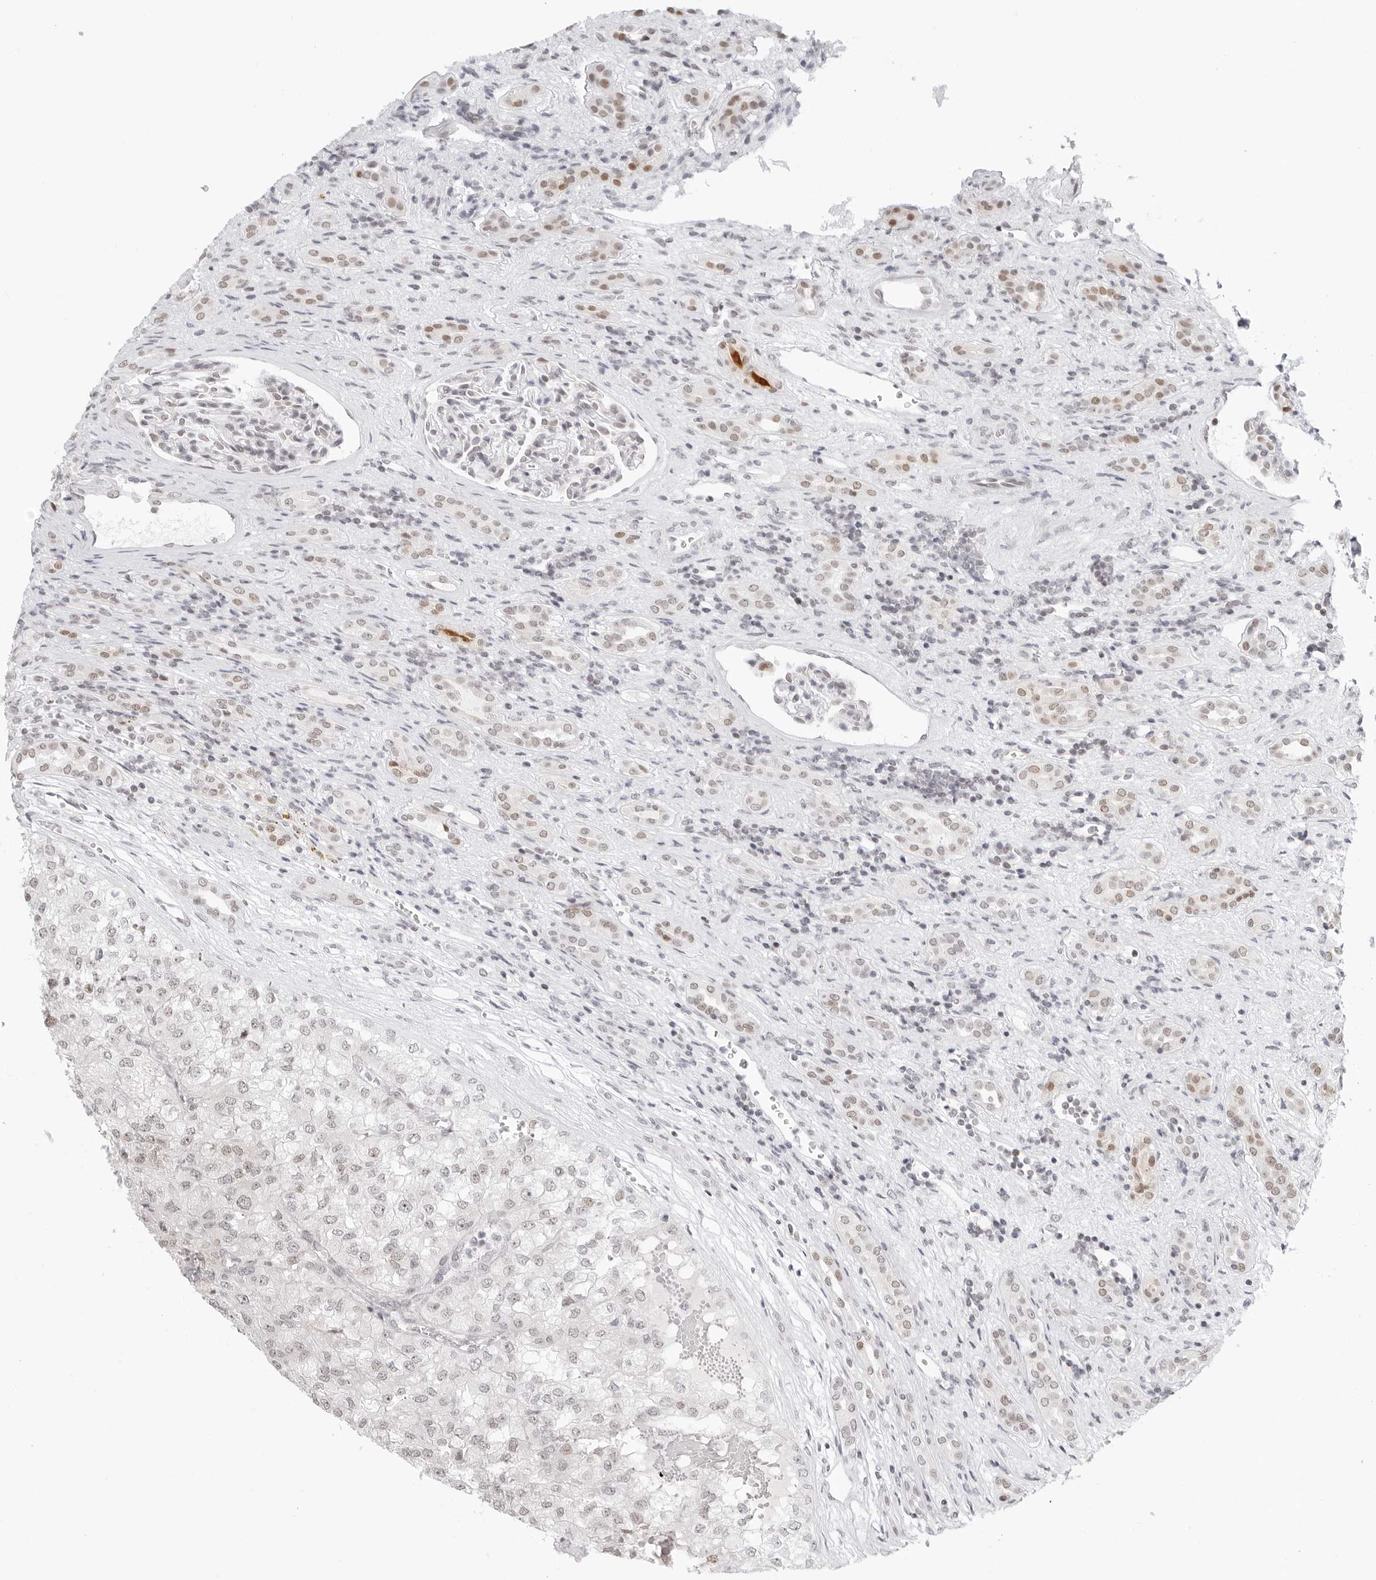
{"staining": {"intensity": "negative", "quantity": "none", "location": "none"}, "tissue": "renal cancer", "cell_type": "Tumor cells", "image_type": "cancer", "snomed": [{"axis": "morphology", "description": "Adenocarcinoma, NOS"}, {"axis": "topography", "description": "Kidney"}], "caption": "An image of human renal cancer is negative for staining in tumor cells.", "gene": "MSH6", "patient": {"sex": "female", "age": 54}}